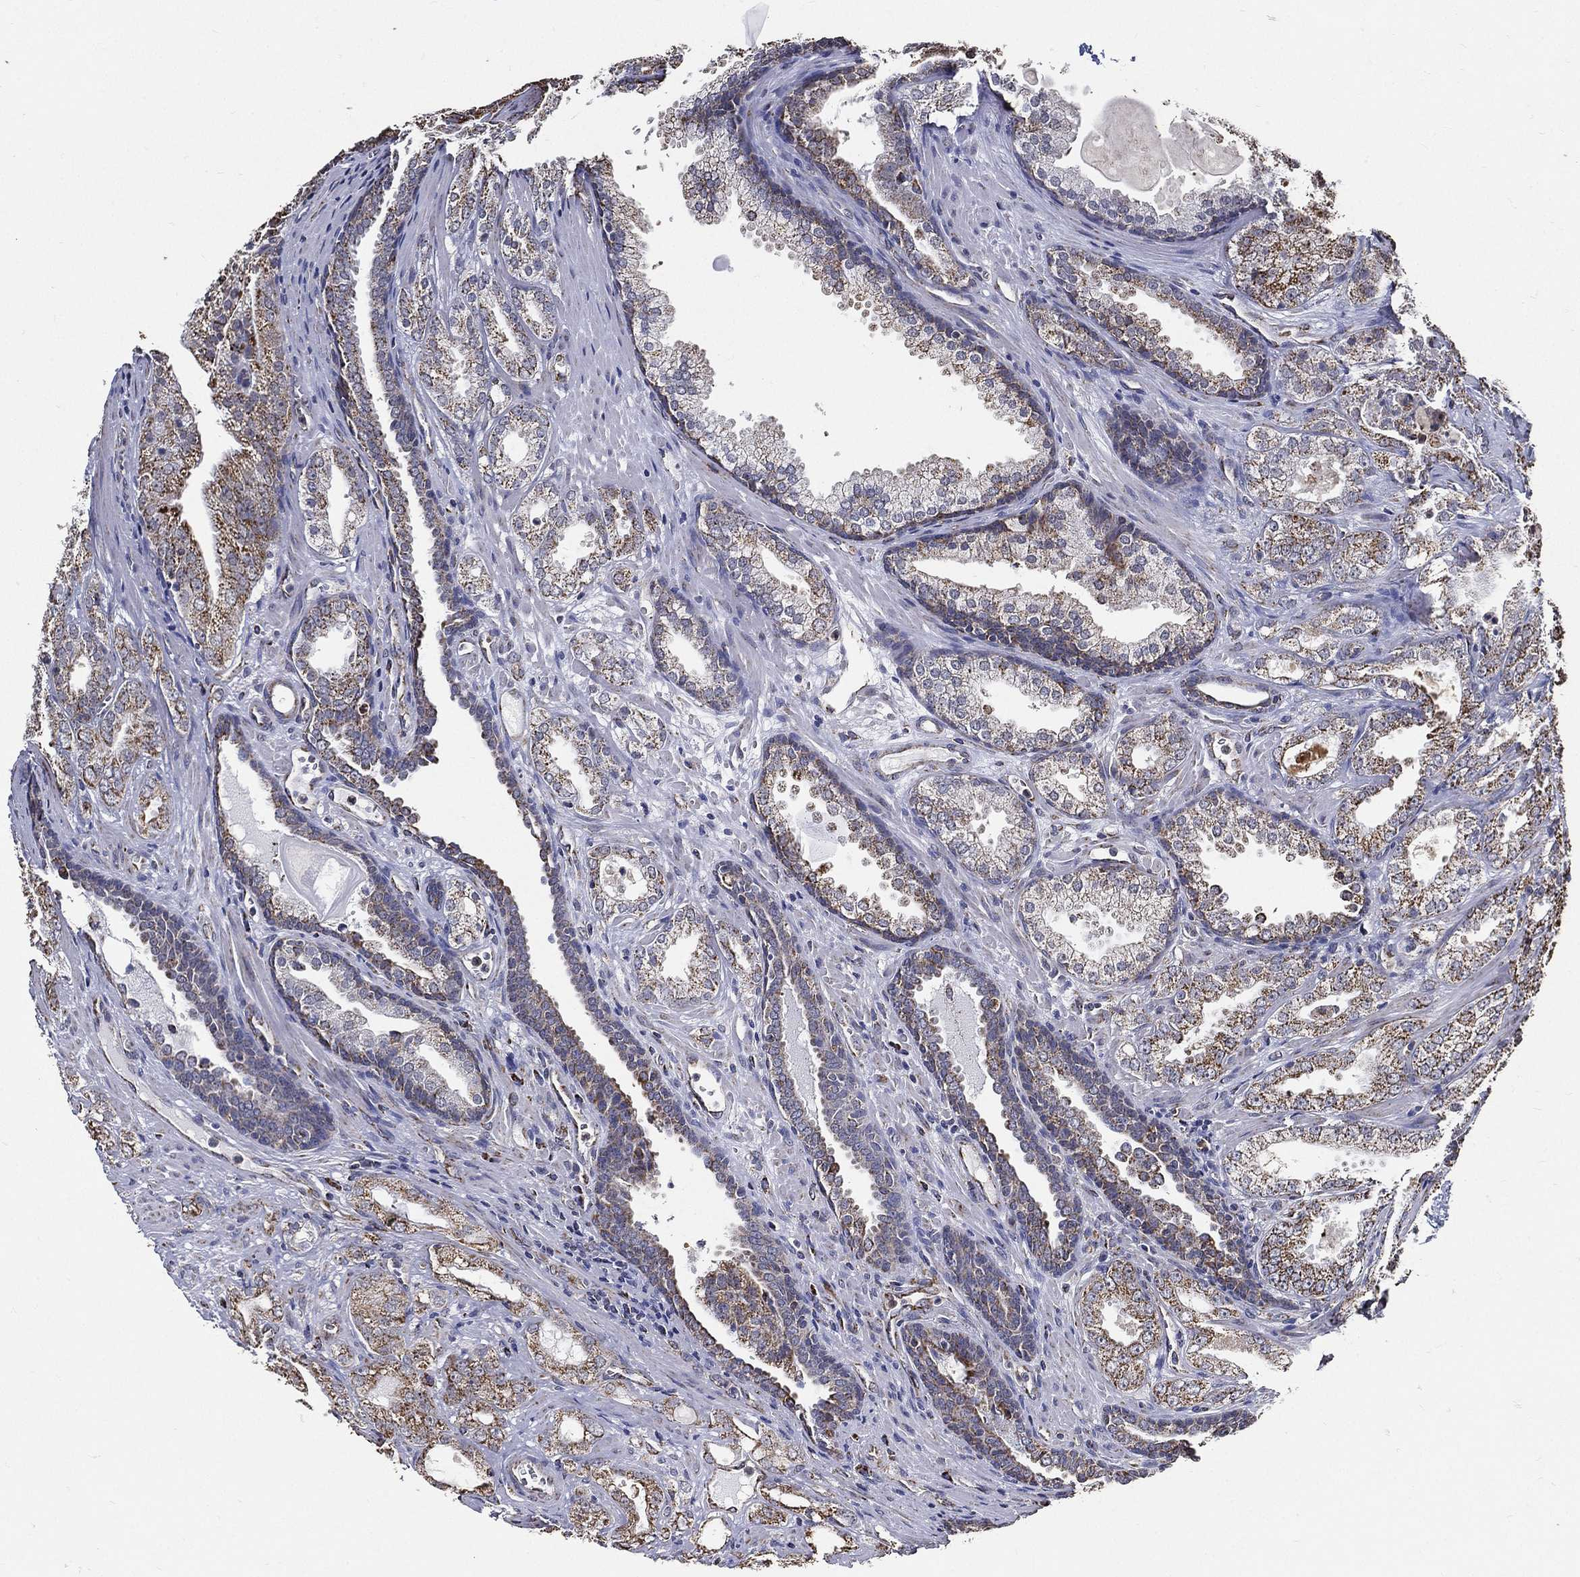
{"staining": {"intensity": "moderate", "quantity": "<25%", "location": "cytoplasmic/membranous"}, "tissue": "prostate cancer", "cell_type": "Tumor cells", "image_type": "cancer", "snomed": [{"axis": "morphology", "description": "Adenocarcinoma, NOS"}, {"axis": "morphology", "description": "Adenocarcinoma, High grade"}, {"axis": "topography", "description": "Prostate"}], "caption": "The immunohistochemical stain highlights moderate cytoplasmic/membranous positivity in tumor cells of prostate cancer tissue.", "gene": "NDUFAB1", "patient": {"sex": "male", "age": 70}}